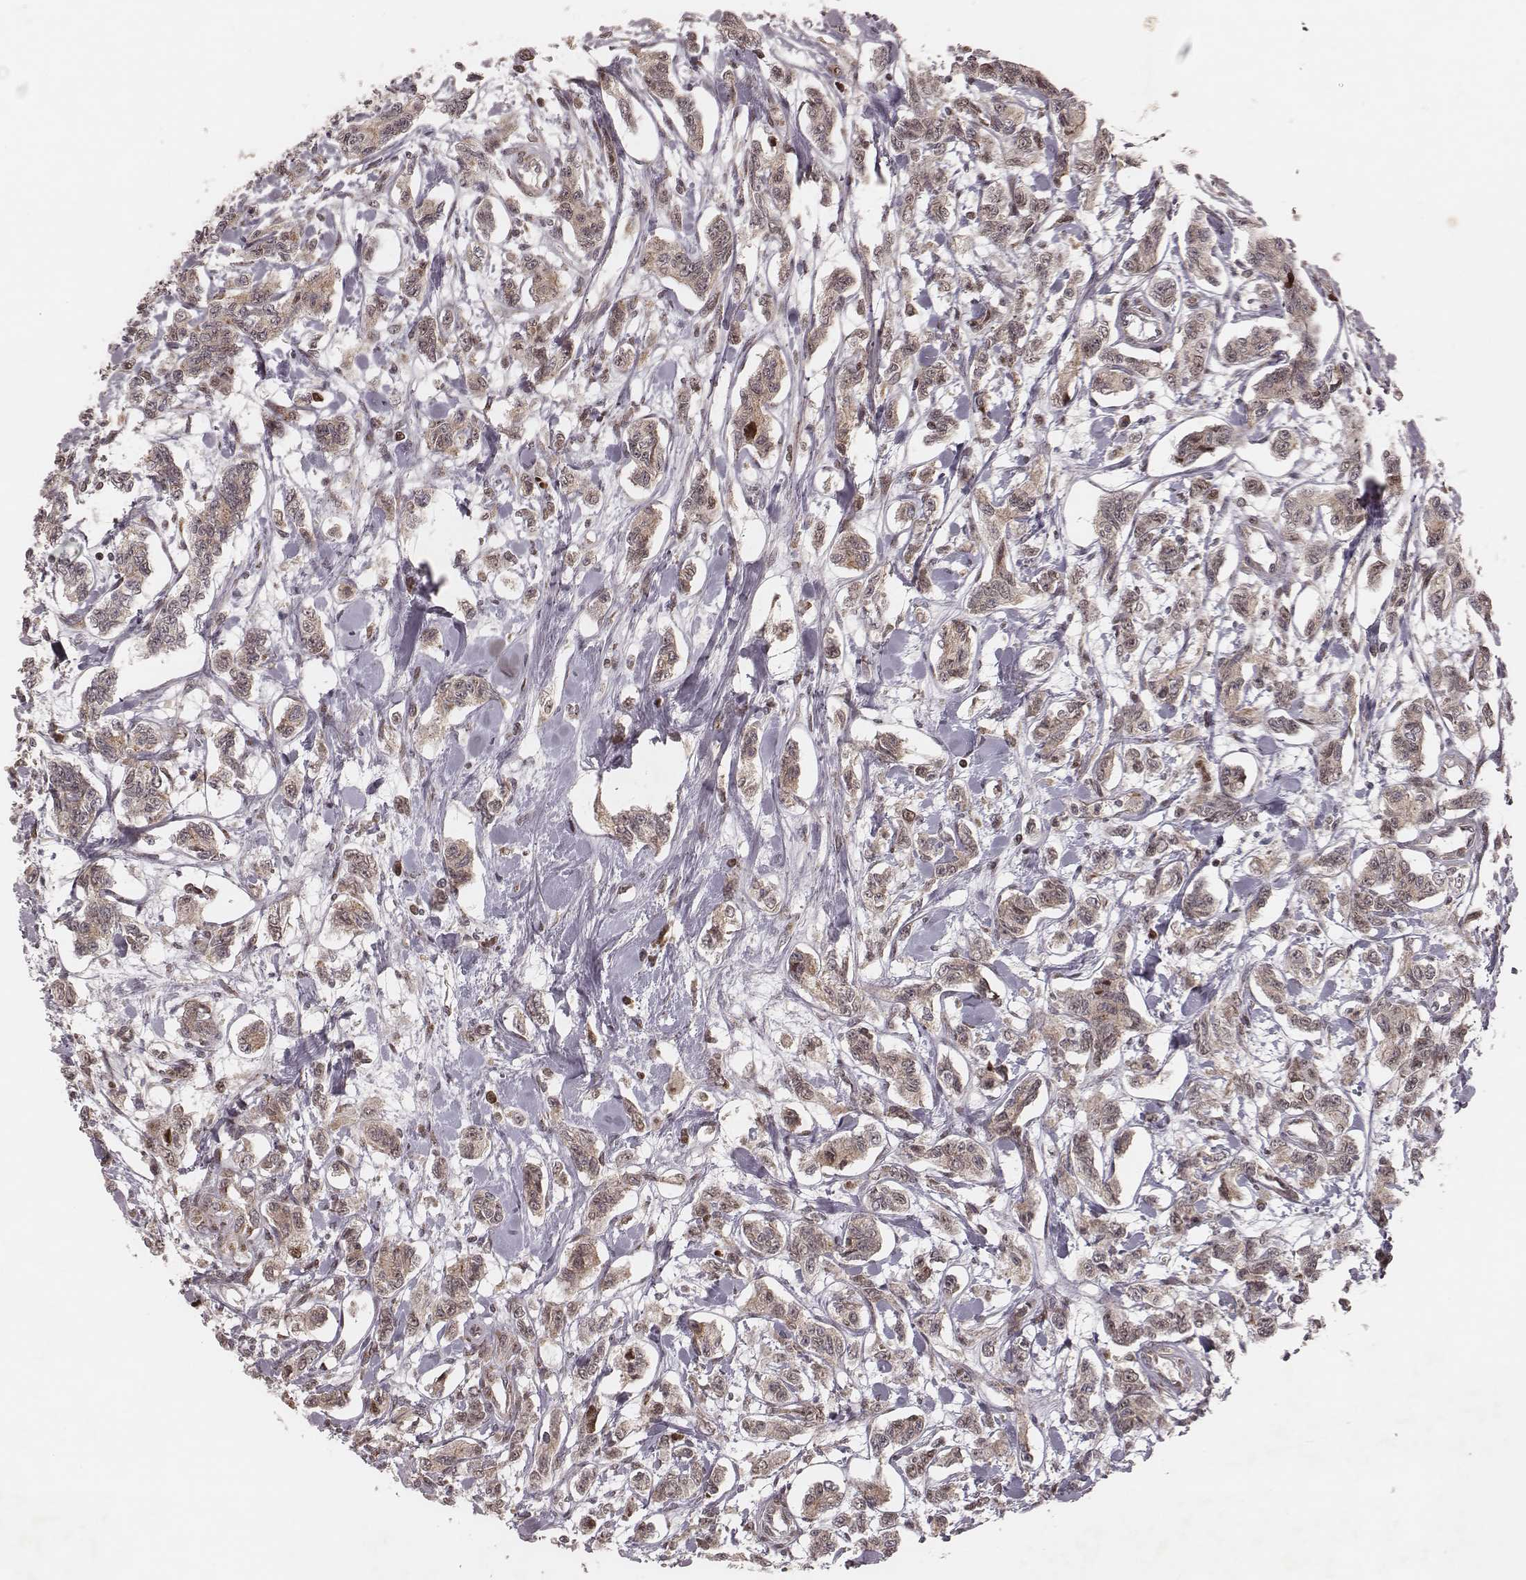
{"staining": {"intensity": "weak", "quantity": ">75%", "location": "cytoplasmic/membranous"}, "tissue": "carcinoid", "cell_type": "Tumor cells", "image_type": "cancer", "snomed": [{"axis": "morphology", "description": "Carcinoid, malignant, NOS"}, {"axis": "topography", "description": "Kidney"}], "caption": "Tumor cells reveal low levels of weak cytoplasmic/membranous positivity in about >75% of cells in carcinoid. The staining was performed using DAB, with brown indicating positive protein expression. Nuclei are stained blue with hematoxylin.", "gene": "MYO19", "patient": {"sex": "female", "age": 41}}